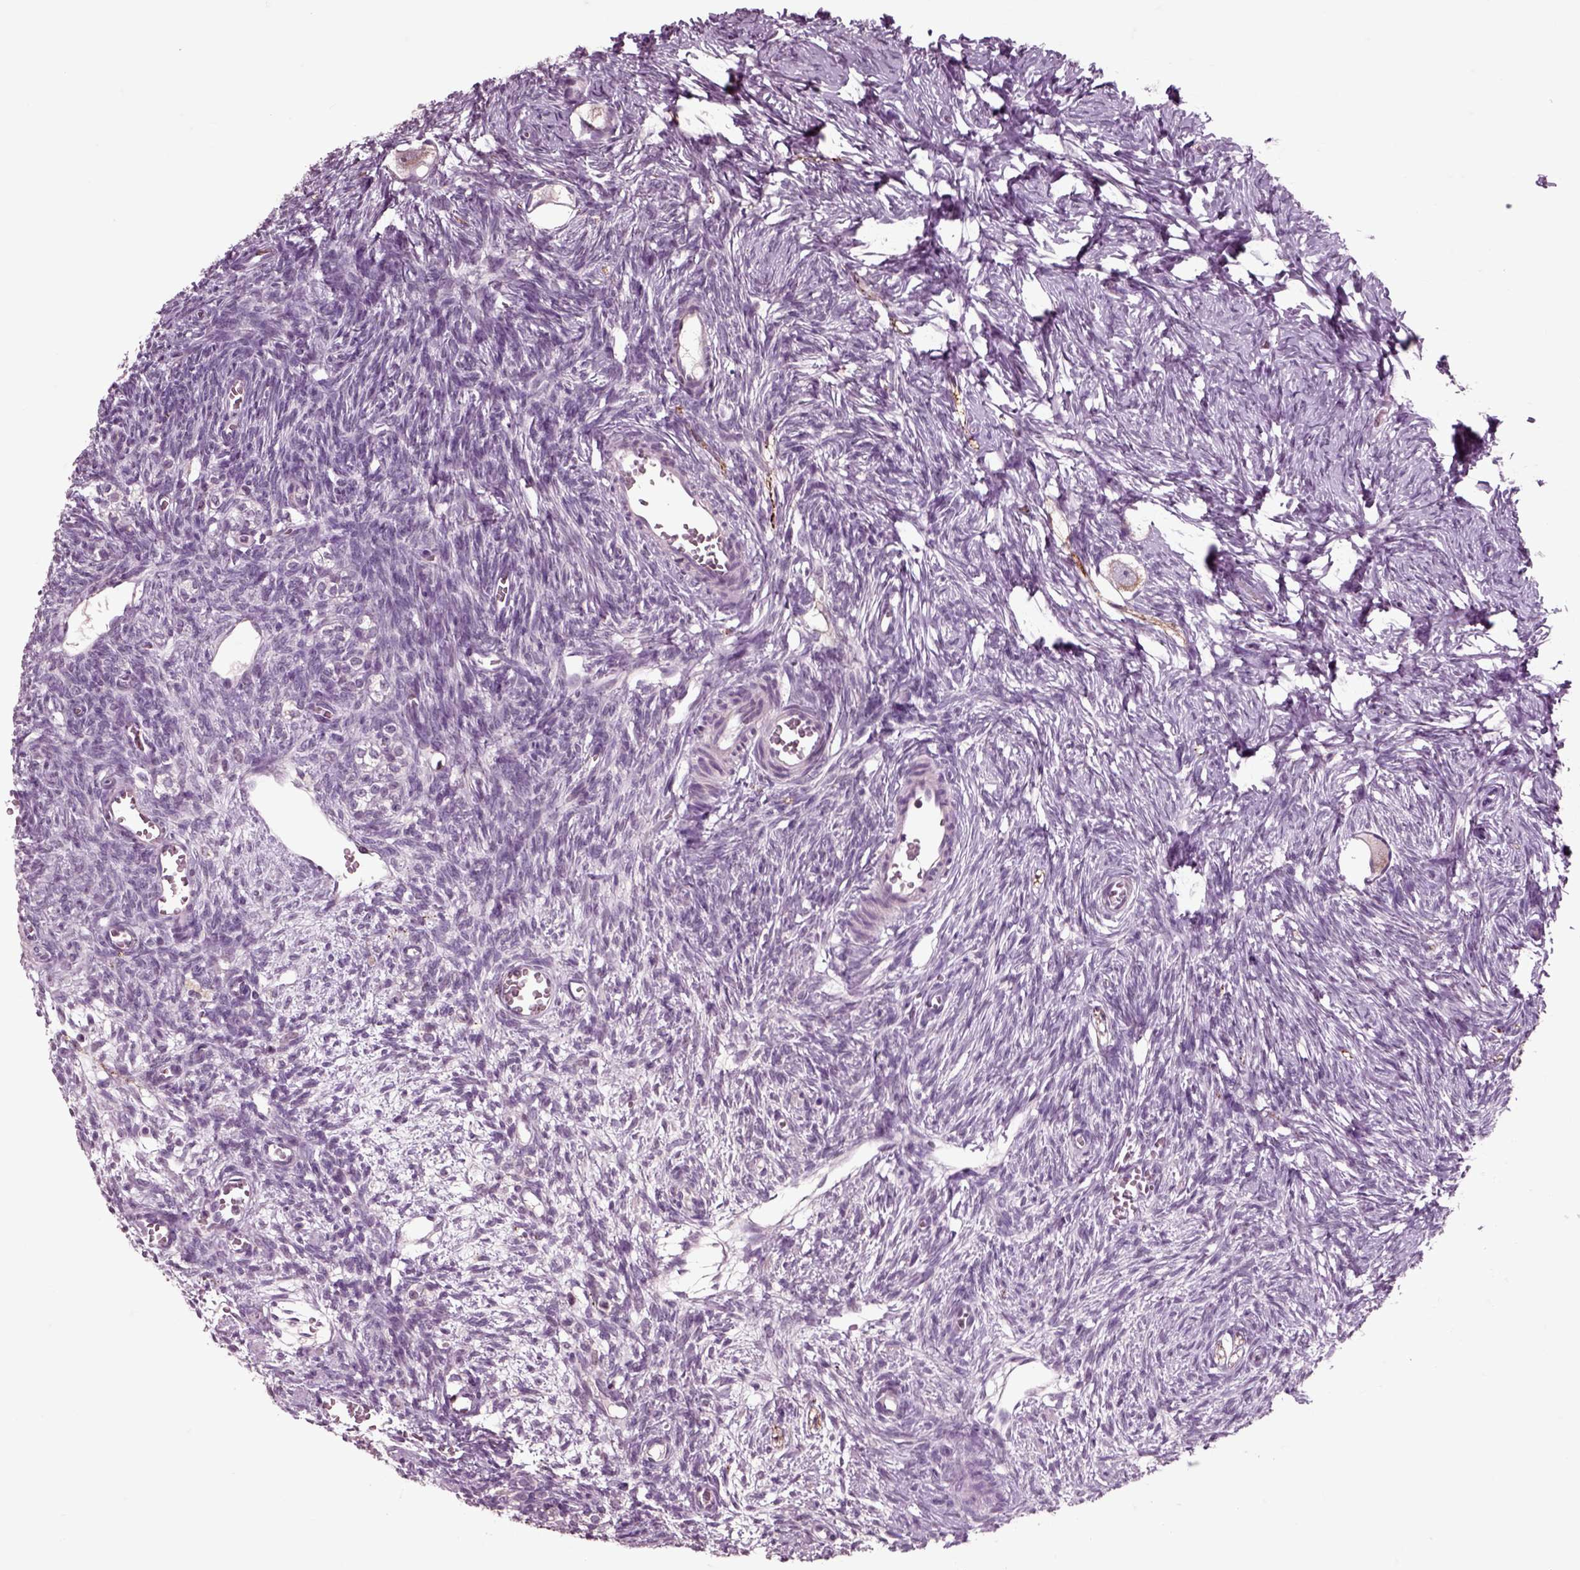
{"staining": {"intensity": "negative", "quantity": "none", "location": "none"}, "tissue": "ovary", "cell_type": "Follicle cells", "image_type": "normal", "snomed": [{"axis": "morphology", "description": "Normal tissue, NOS"}, {"axis": "topography", "description": "Ovary"}], "caption": "This micrograph is of normal ovary stained with IHC to label a protein in brown with the nuclei are counter-stained blue. There is no positivity in follicle cells.", "gene": "CHGB", "patient": {"sex": "female", "age": 27}}